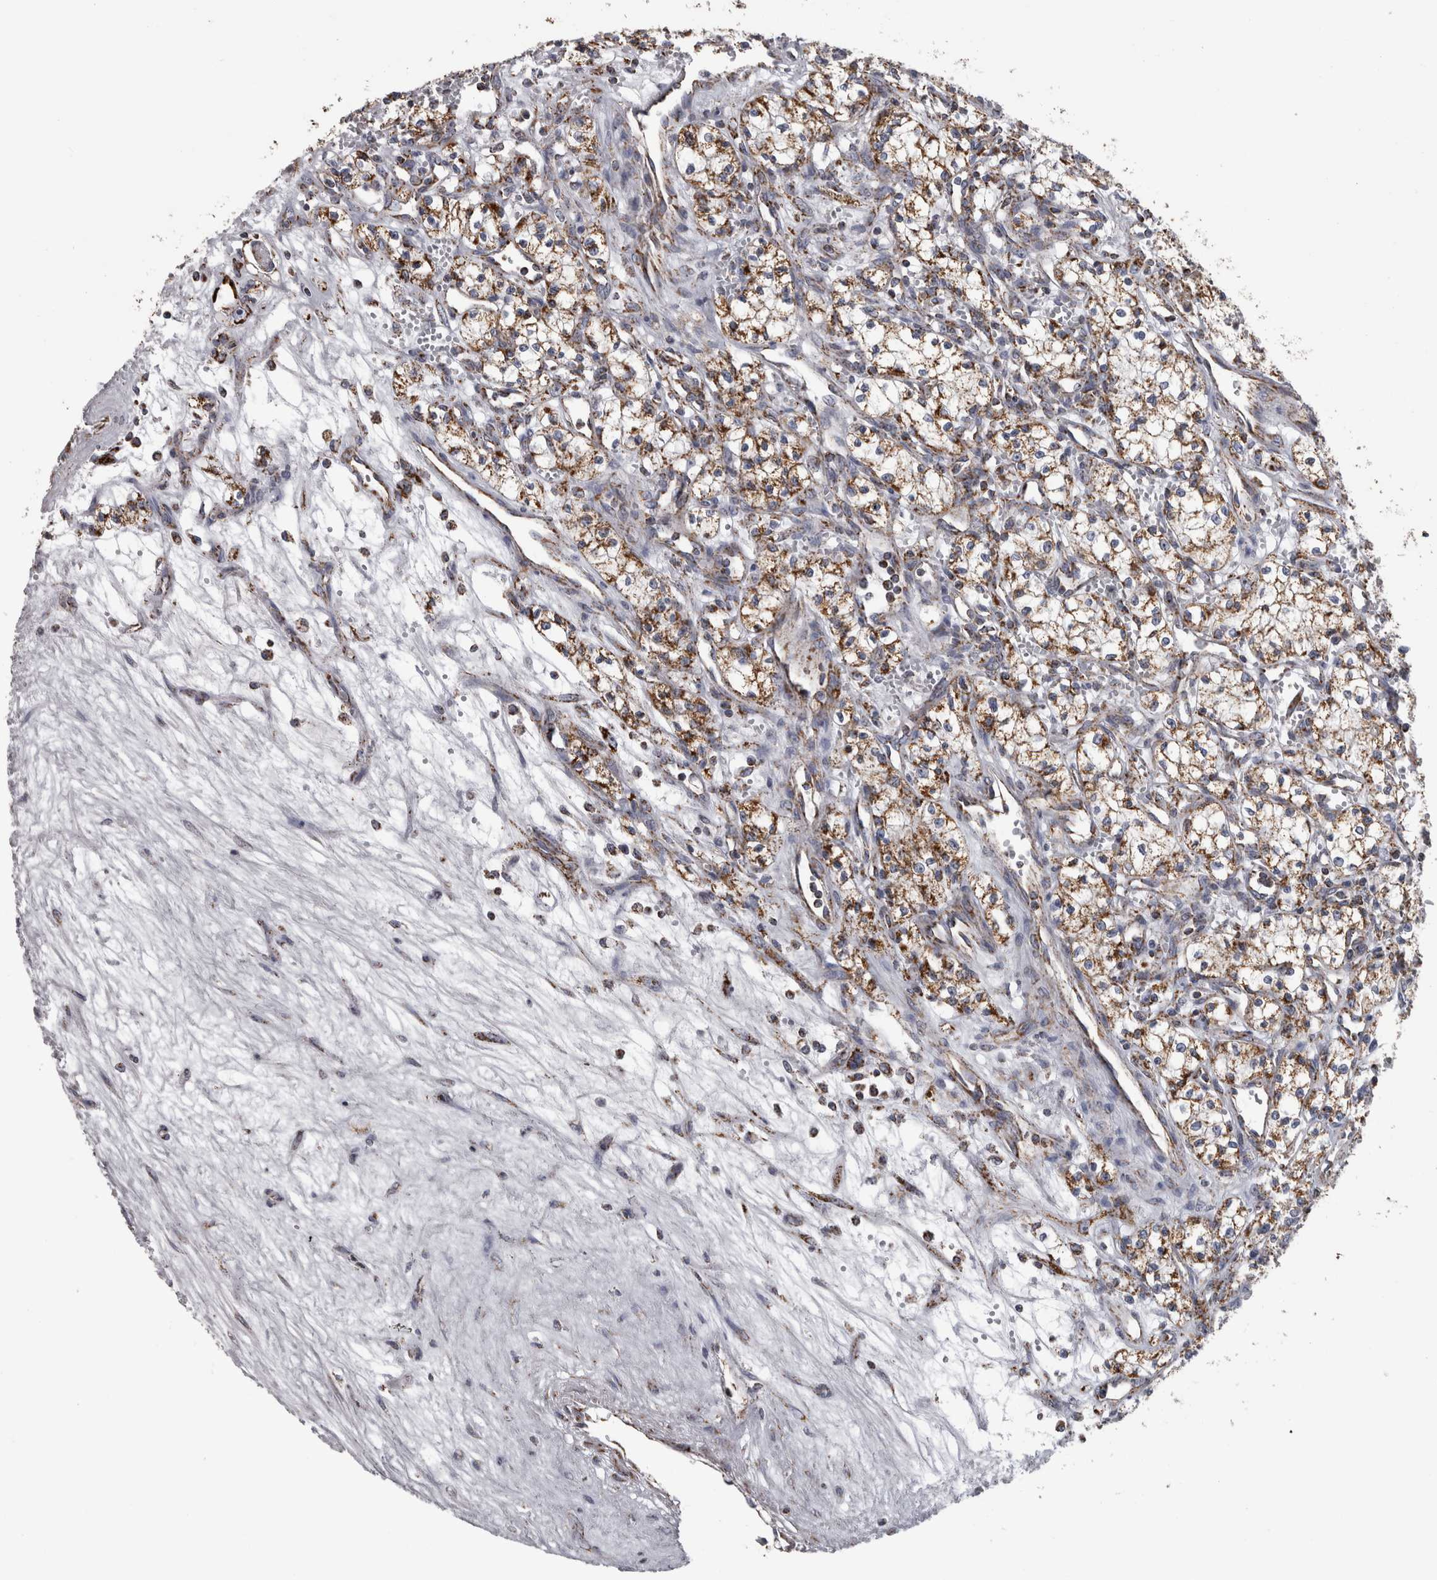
{"staining": {"intensity": "moderate", "quantity": ">75%", "location": "cytoplasmic/membranous"}, "tissue": "renal cancer", "cell_type": "Tumor cells", "image_type": "cancer", "snomed": [{"axis": "morphology", "description": "Adenocarcinoma, NOS"}, {"axis": "topography", "description": "Kidney"}], "caption": "Adenocarcinoma (renal) was stained to show a protein in brown. There is medium levels of moderate cytoplasmic/membranous expression in approximately >75% of tumor cells.", "gene": "MDH2", "patient": {"sex": "male", "age": 59}}